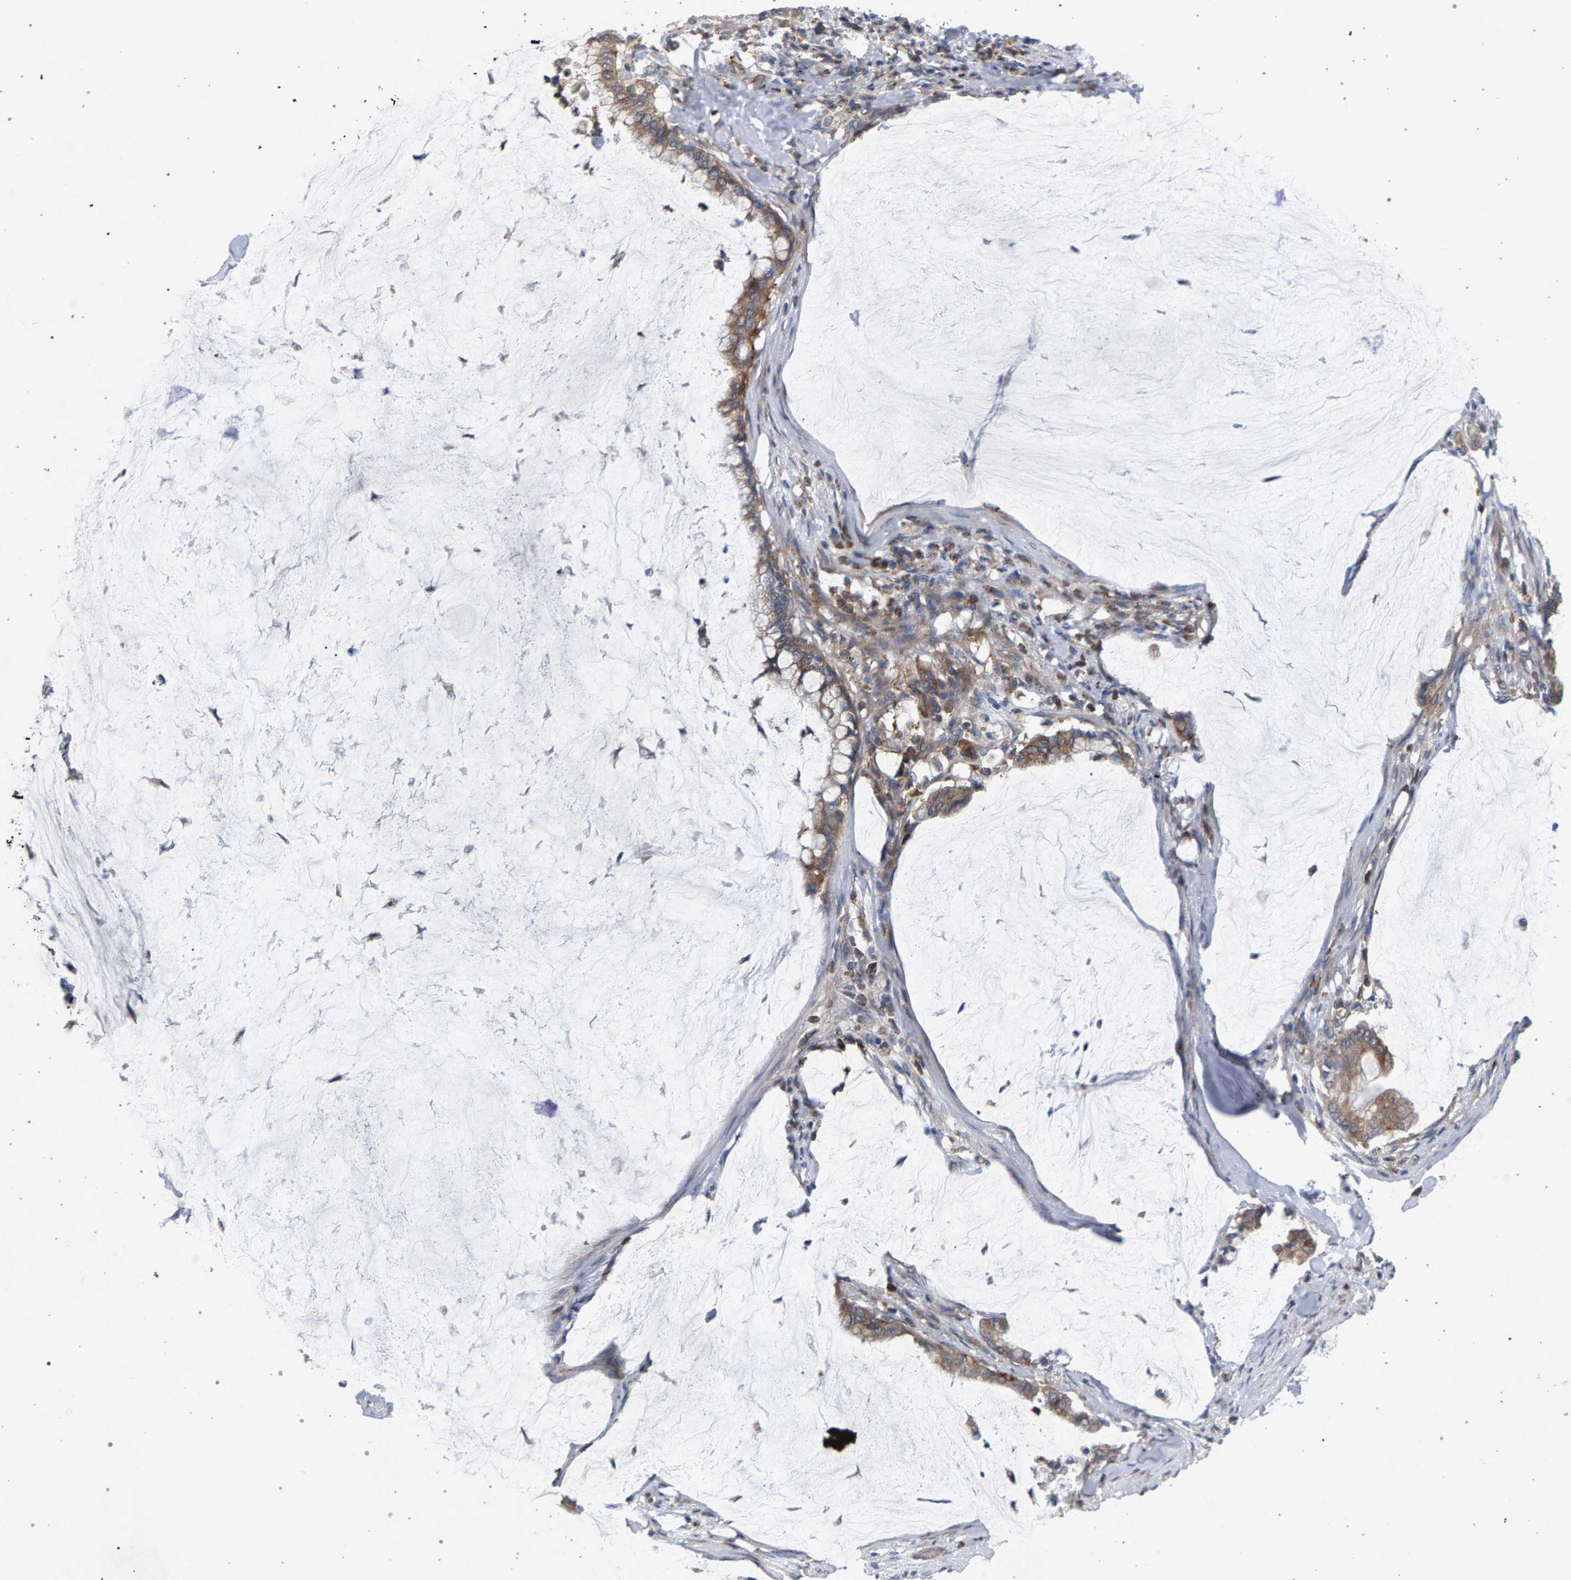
{"staining": {"intensity": "moderate", "quantity": ">75%", "location": "cytoplasmic/membranous"}, "tissue": "pancreatic cancer", "cell_type": "Tumor cells", "image_type": "cancer", "snomed": [{"axis": "morphology", "description": "Adenocarcinoma, NOS"}, {"axis": "topography", "description": "Pancreas"}], "caption": "DAB immunohistochemical staining of human pancreatic cancer reveals moderate cytoplasmic/membranous protein staining in approximately >75% of tumor cells. The protein is stained brown, and the nuclei are stained in blue (DAB (3,3'-diaminobenzidine) IHC with brightfield microscopy, high magnification).", "gene": "MAMDC2", "patient": {"sex": "male", "age": 41}}